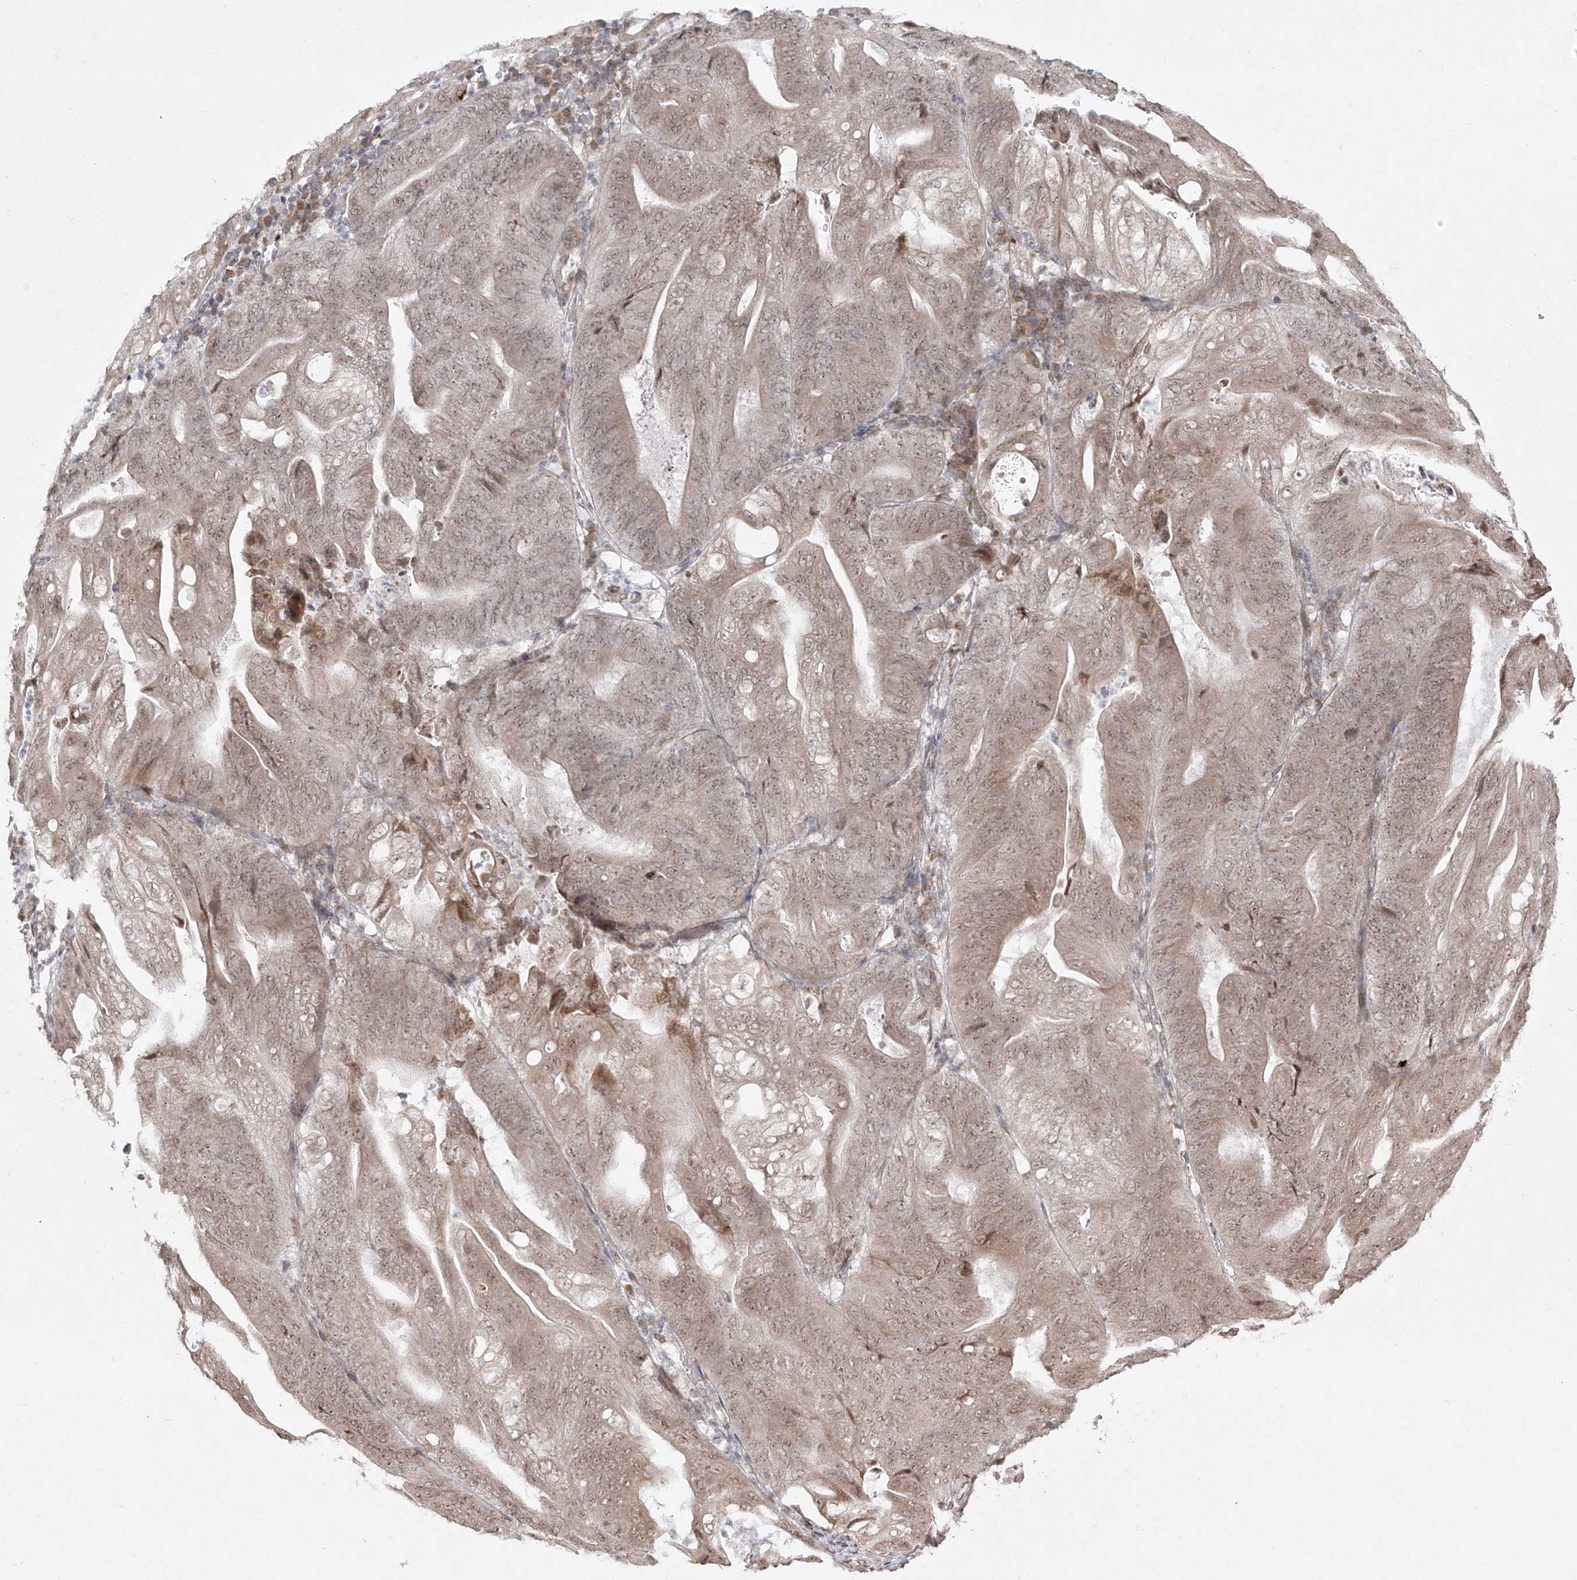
{"staining": {"intensity": "weak", "quantity": "25%-75%", "location": "nuclear"}, "tissue": "stomach cancer", "cell_type": "Tumor cells", "image_type": "cancer", "snomed": [{"axis": "morphology", "description": "Adenocarcinoma, NOS"}, {"axis": "topography", "description": "Stomach"}], "caption": "Brown immunohistochemical staining in stomach cancer displays weak nuclear expression in about 25%-75% of tumor cells.", "gene": "SNRNP27", "patient": {"sex": "female", "age": 73}}